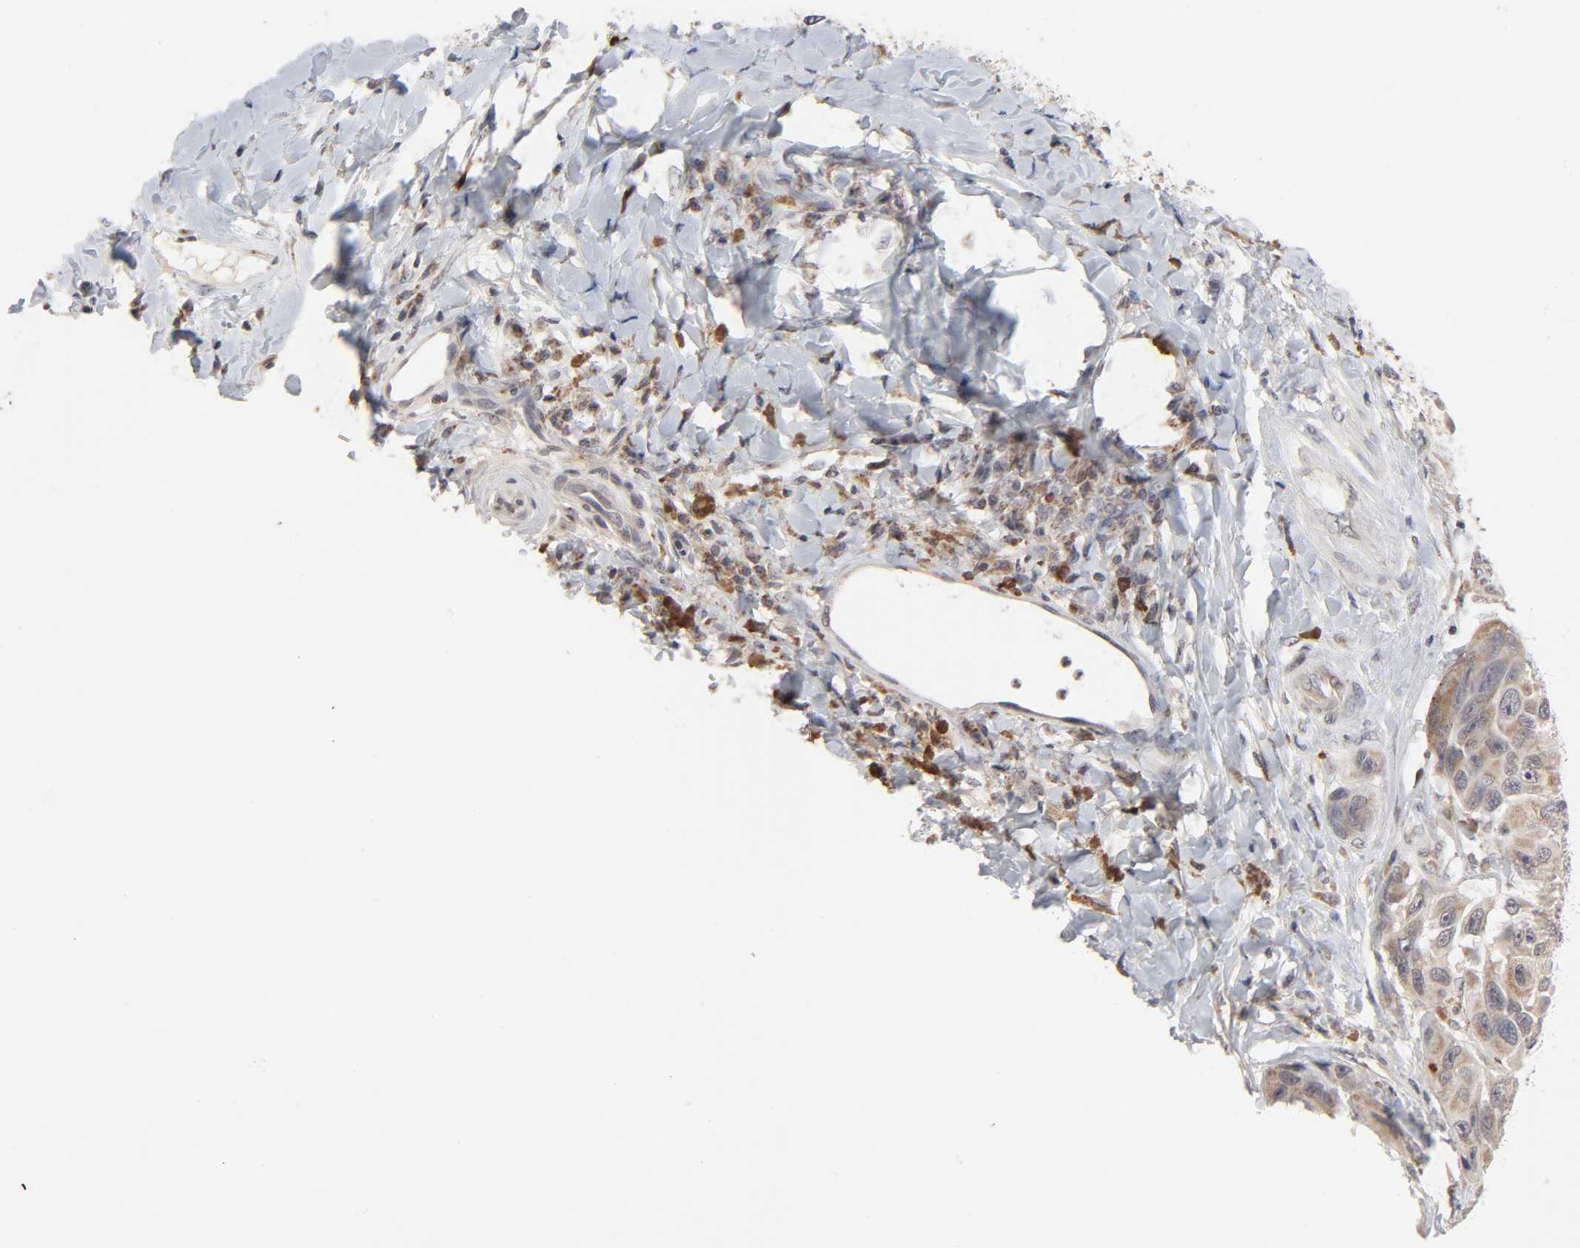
{"staining": {"intensity": "moderate", "quantity": ">75%", "location": "cytoplasmic/membranous"}, "tissue": "melanoma", "cell_type": "Tumor cells", "image_type": "cancer", "snomed": [{"axis": "morphology", "description": "Malignant melanoma, NOS"}, {"axis": "topography", "description": "Skin"}], "caption": "Immunohistochemistry (IHC) histopathology image of neoplastic tissue: human malignant melanoma stained using immunohistochemistry reveals medium levels of moderate protein expression localized specifically in the cytoplasmic/membranous of tumor cells, appearing as a cytoplasmic/membranous brown color.", "gene": "AUH", "patient": {"sex": "female", "age": 73}}